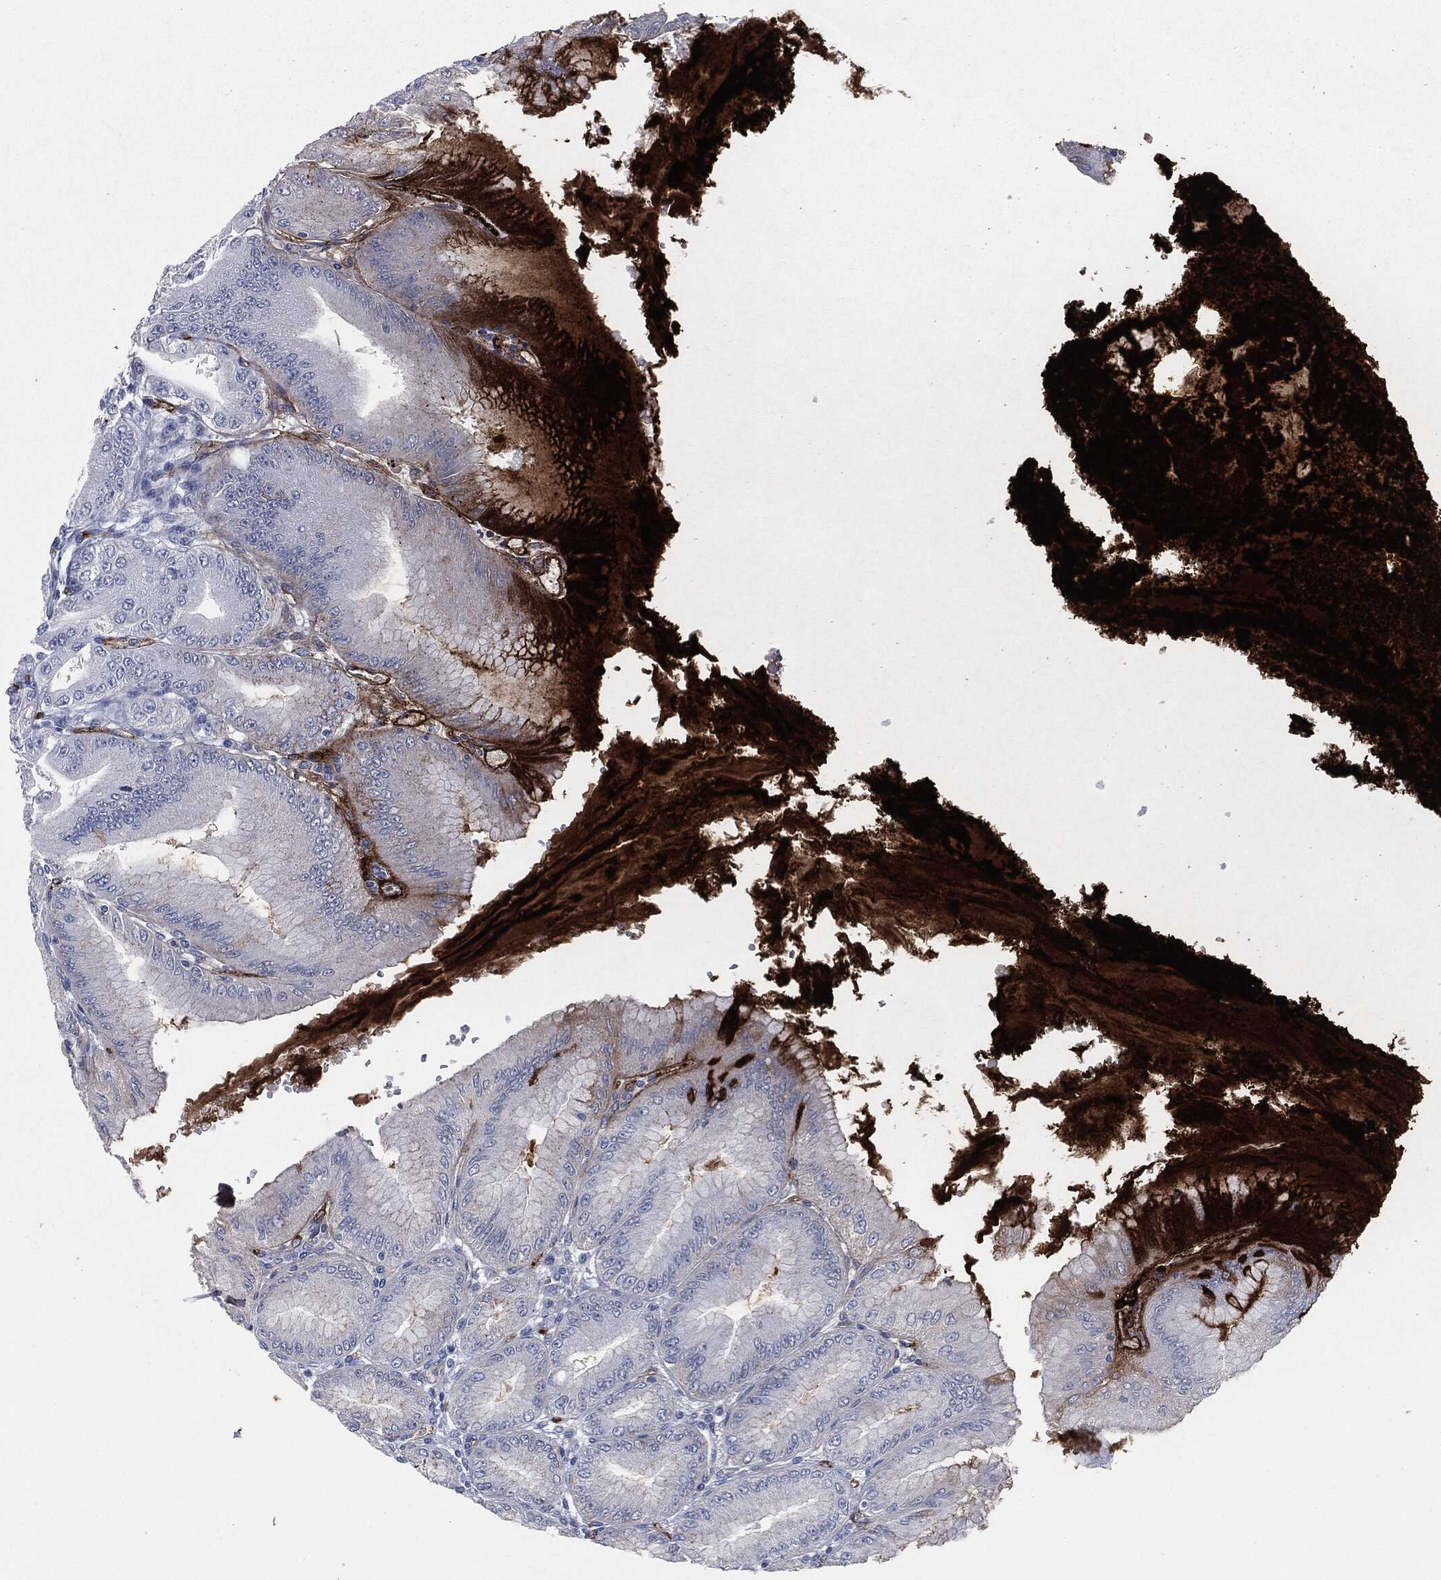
{"staining": {"intensity": "negative", "quantity": "none", "location": "none"}, "tissue": "stomach", "cell_type": "Glandular cells", "image_type": "normal", "snomed": [{"axis": "morphology", "description": "Normal tissue, NOS"}, {"axis": "topography", "description": "Stomach"}], "caption": "This is an immunohistochemistry (IHC) image of normal human stomach. There is no staining in glandular cells.", "gene": "APOB", "patient": {"sex": "male", "age": 71}}